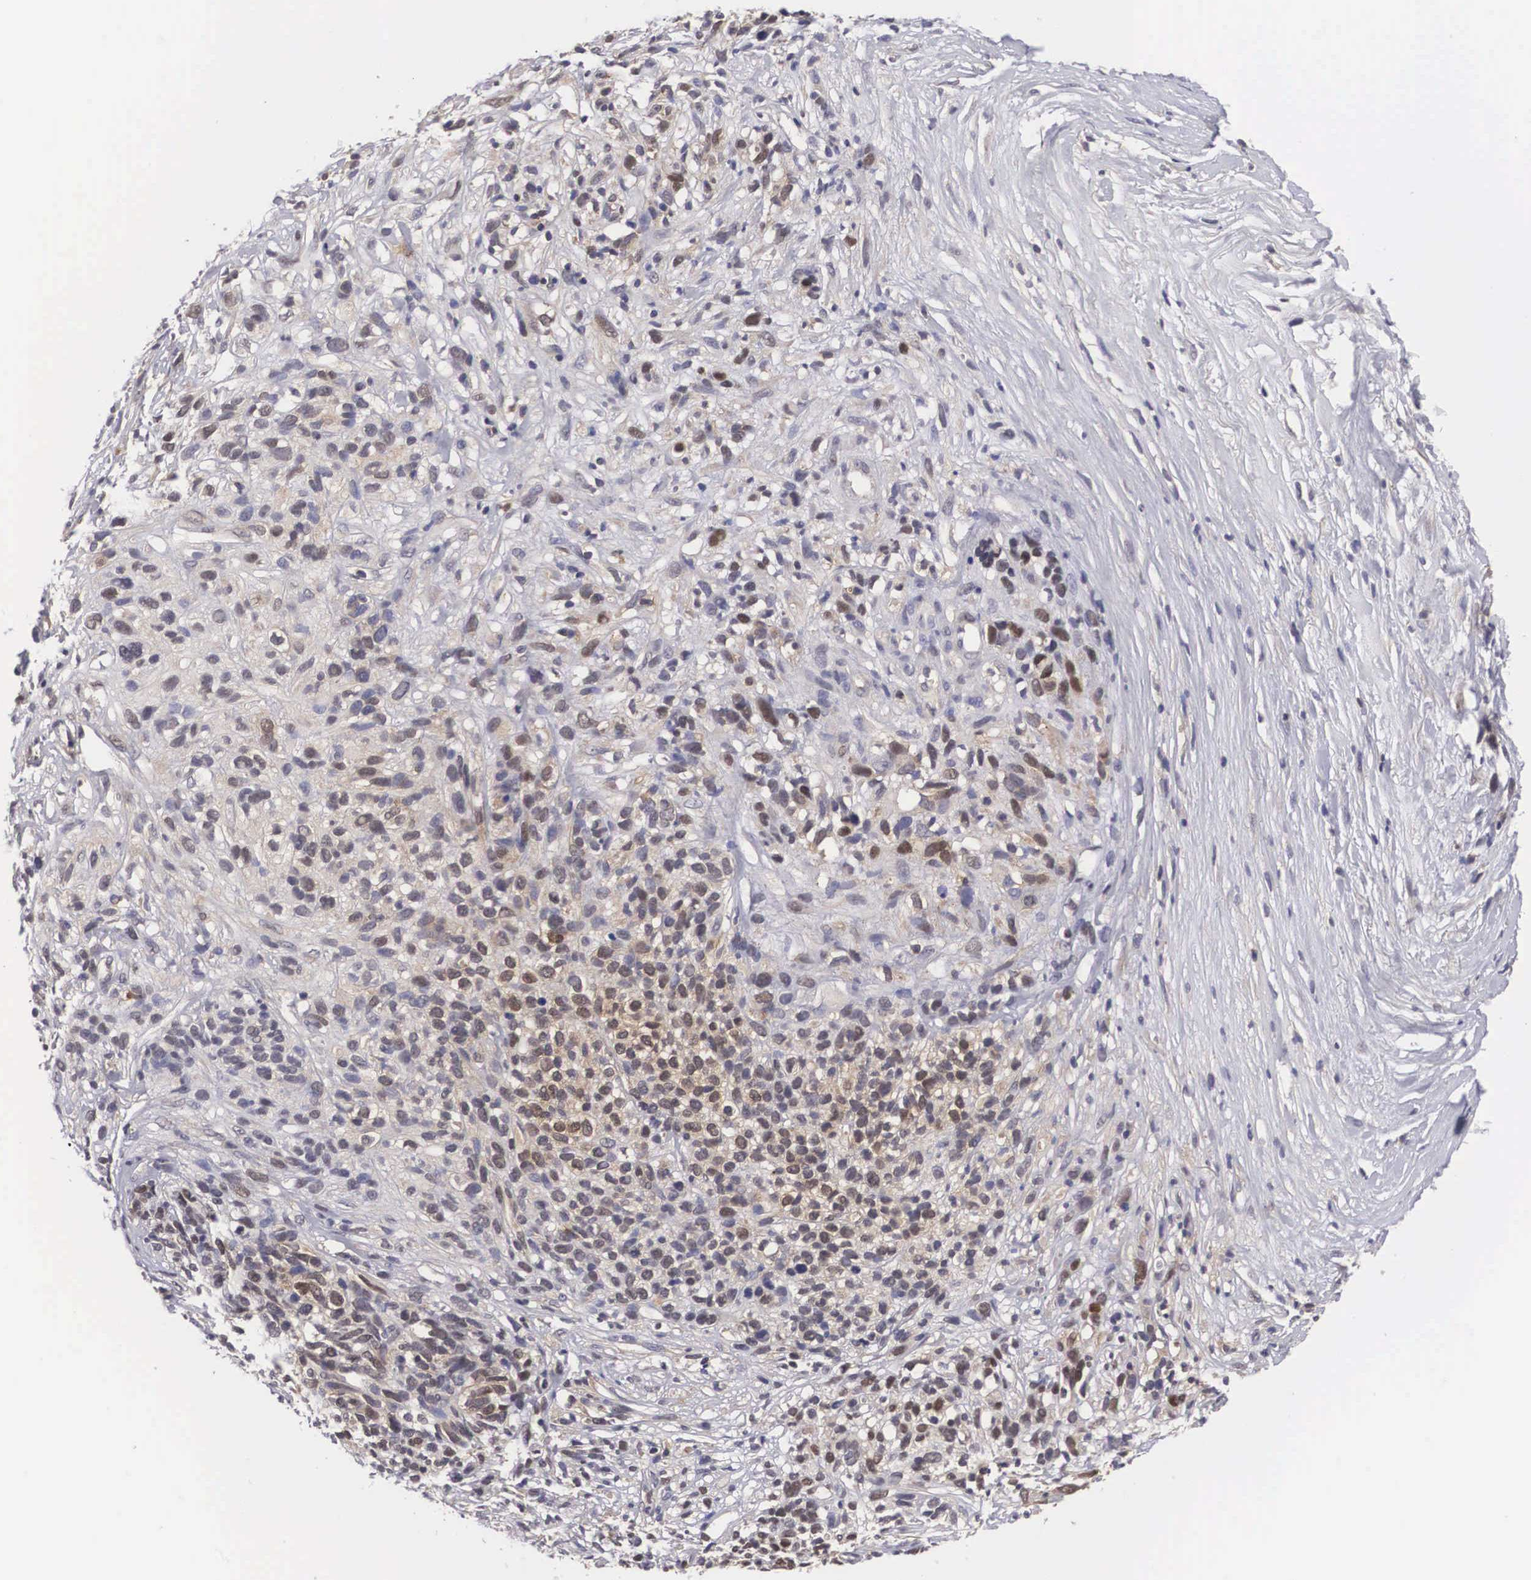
{"staining": {"intensity": "moderate", "quantity": "25%-75%", "location": "nuclear"}, "tissue": "melanoma", "cell_type": "Tumor cells", "image_type": "cancer", "snomed": [{"axis": "morphology", "description": "Malignant melanoma, NOS"}, {"axis": "topography", "description": "Skin"}], "caption": "Tumor cells demonstrate medium levels of moderate nuclear positivity in about 25%-75% of cells in melanoma. (IHC, brightfield microscopy, high magnification).", "gene": "ADSL", "patient": {"sex": "female", "age": 85}}